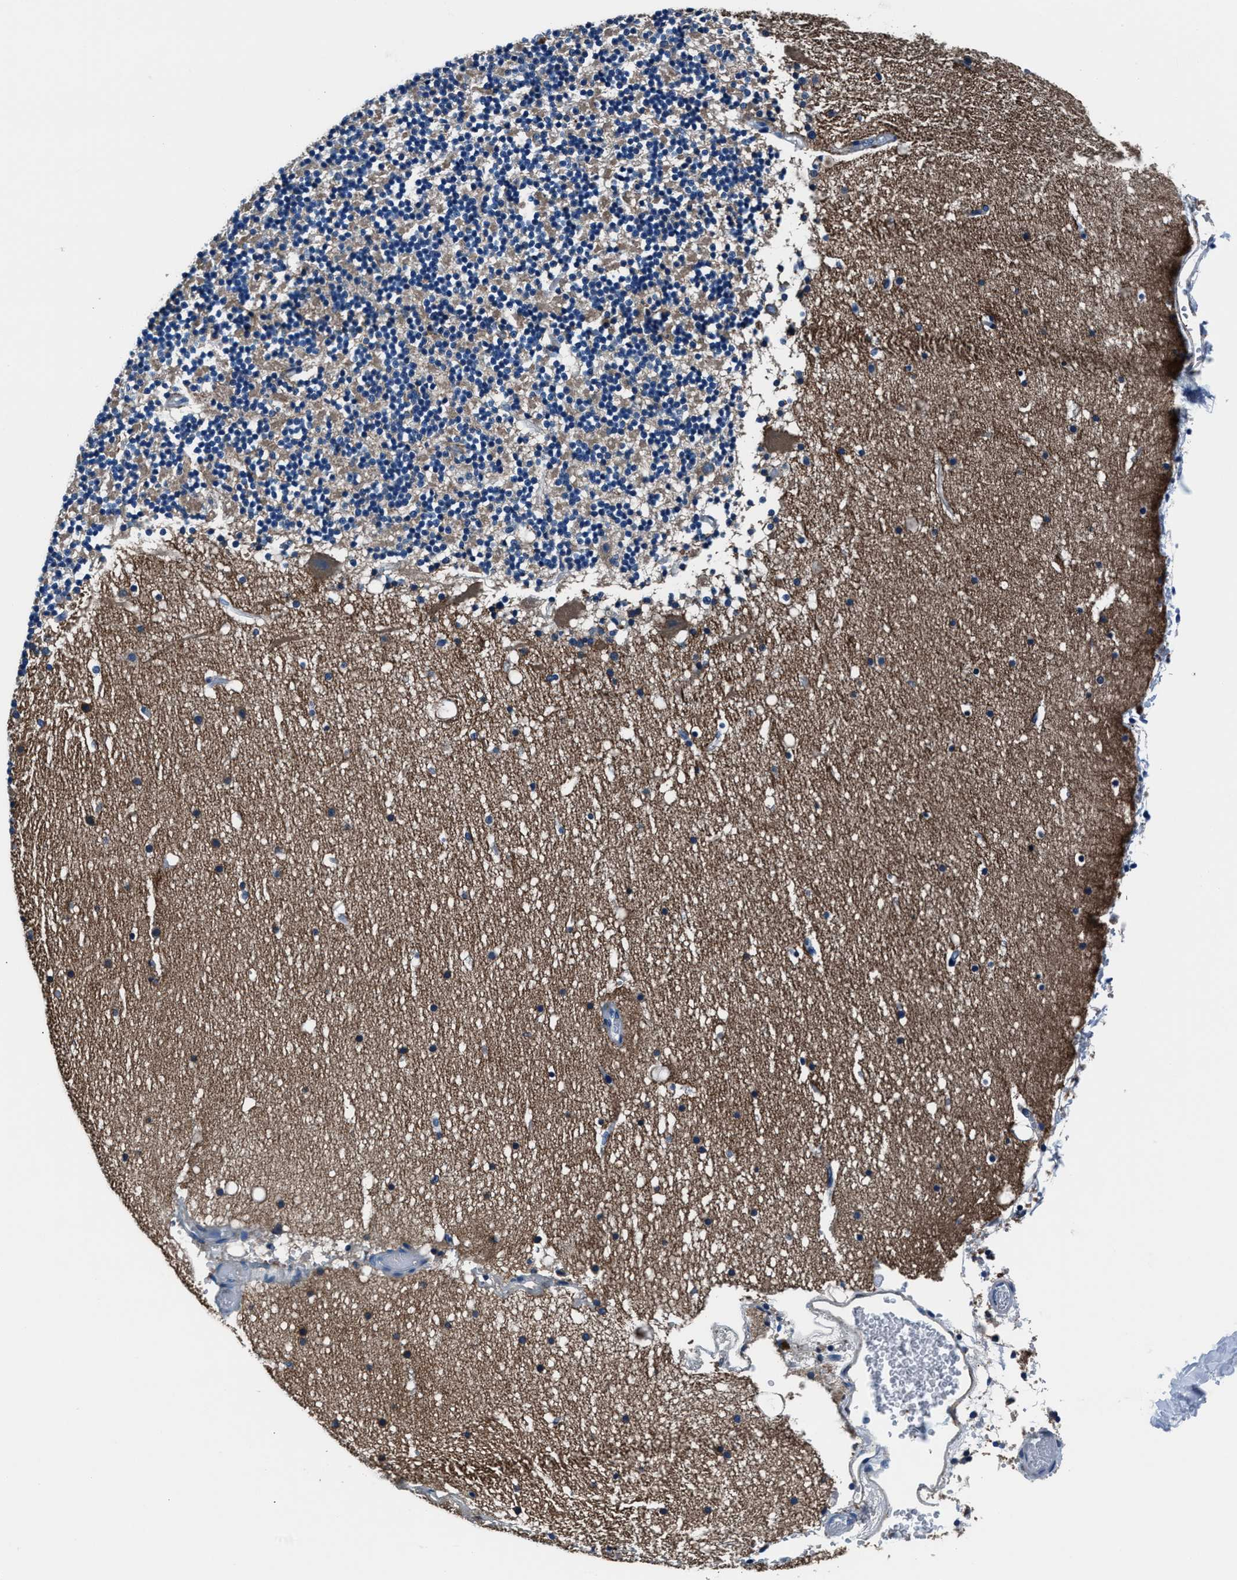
{"staining": {"intensity": "weak", "quantity": "<25%", "location": "cytoplasmic/membranous"}, "tissue": "cerebellum", "cell_type": "Cells in granular layer", "image_type": "normal", "snomed": [{"axis": "morphology", "description": "Normal tissue, NOS"}, {"axis": "topography", "description": "Cerebellum"}], "caption": "IHC image of unremarkable cerebellum: human cerebellum stained with DAB (3,3'-diaminobenzidine) shows no significant protein staining in cells in granular layer.", "gene": "PRTFDC1", "patient": {"sex": "male", "age": 57}}